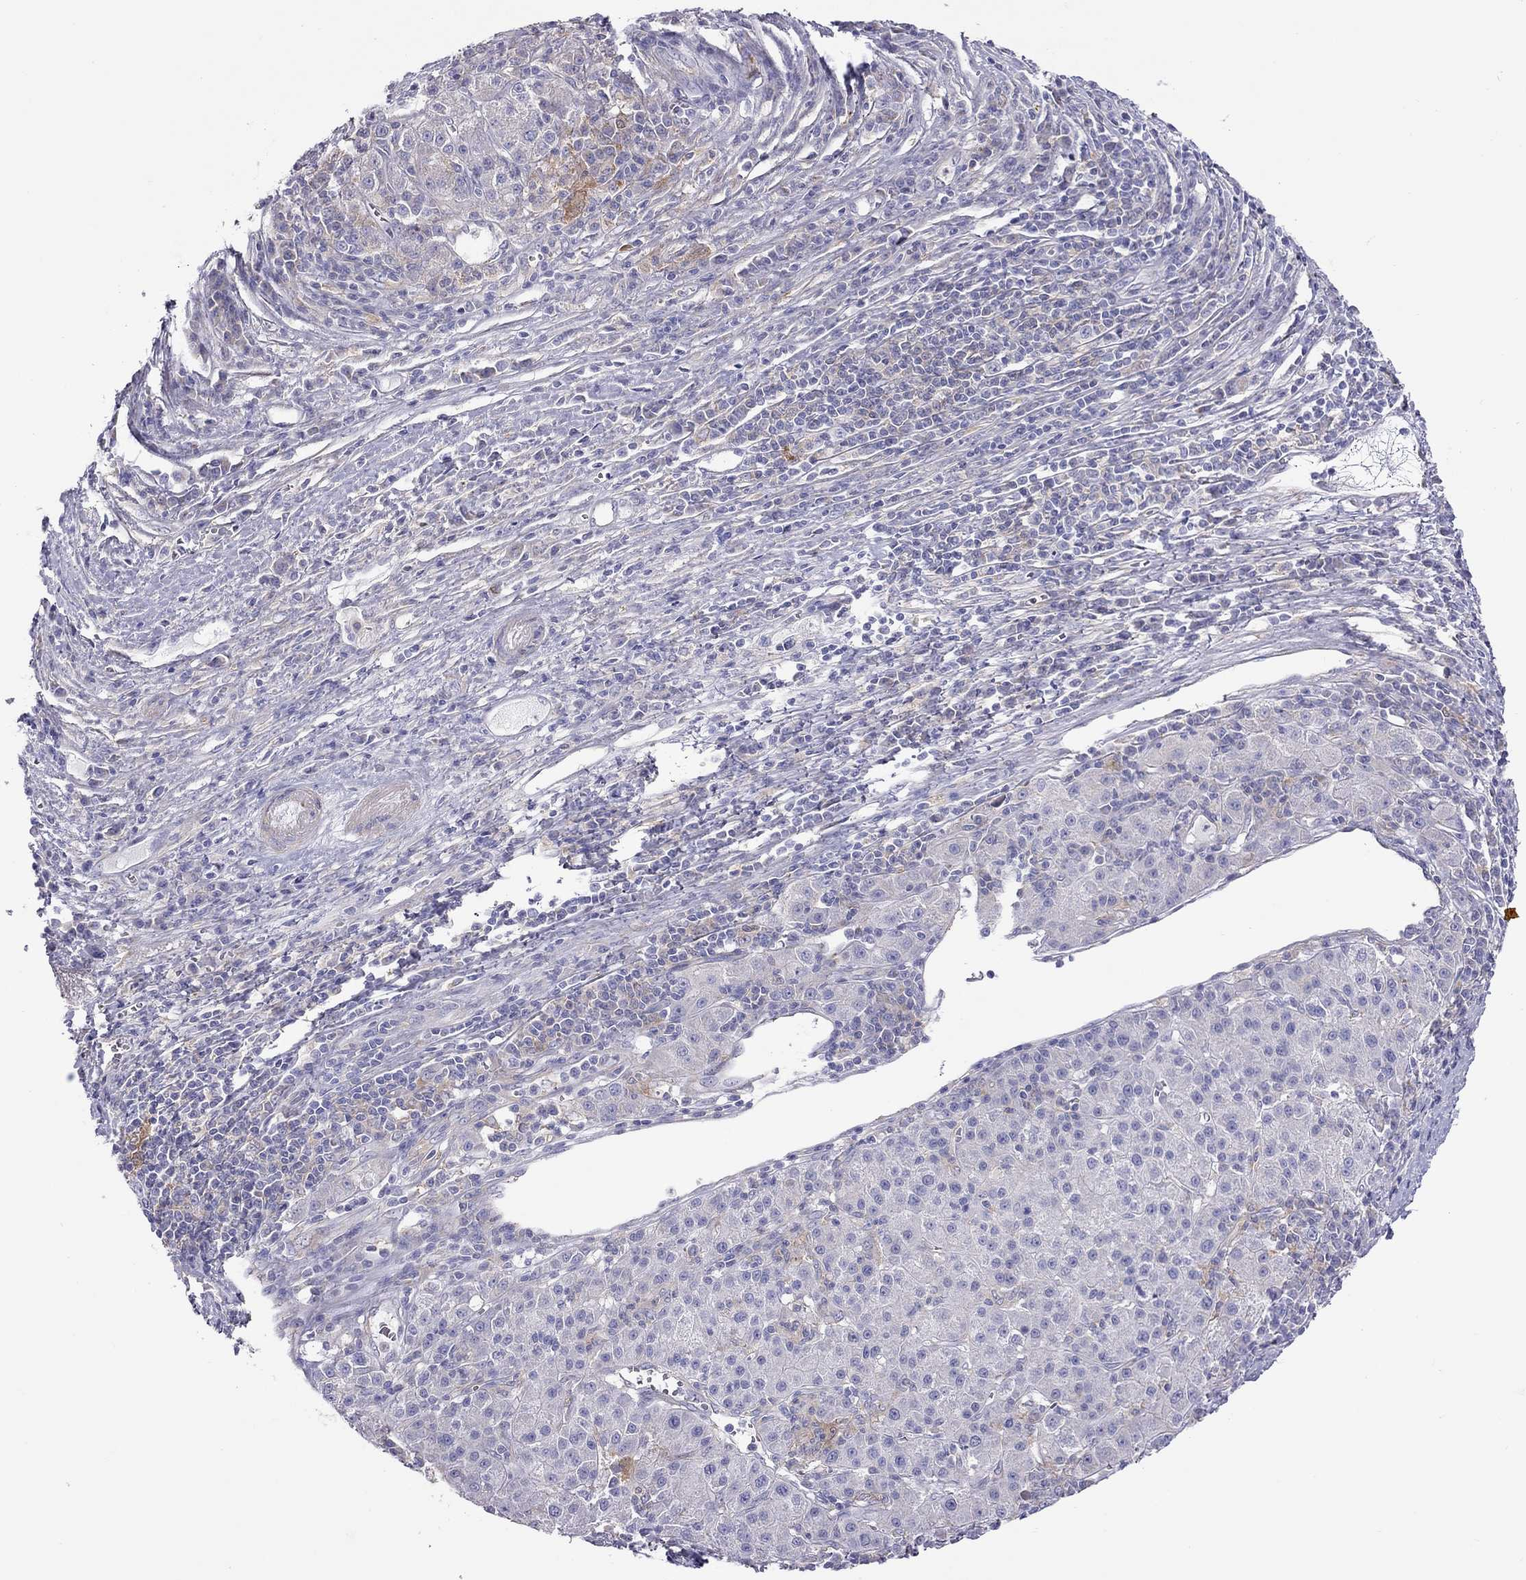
{"staining": {"intensity": "negative", "quantity": "none", "location": "none"}, "tissue": "liver cancer", "cell_type": "Tumor cells", "image_type": "cancer", "snomed": [{"axis": "morphology", "description": "Carcinoma, Hepatocellular, NOS"}, {"axis": "topography", "description": "Liver"}], "caption": "This is an immunohistochemistry micrograph of human liver cancer (hepatocellular carcinoma). There is no positivity in tumor cells.", "gene": "ALOX15B", "patient": {"sex": "female", "age": 60}}